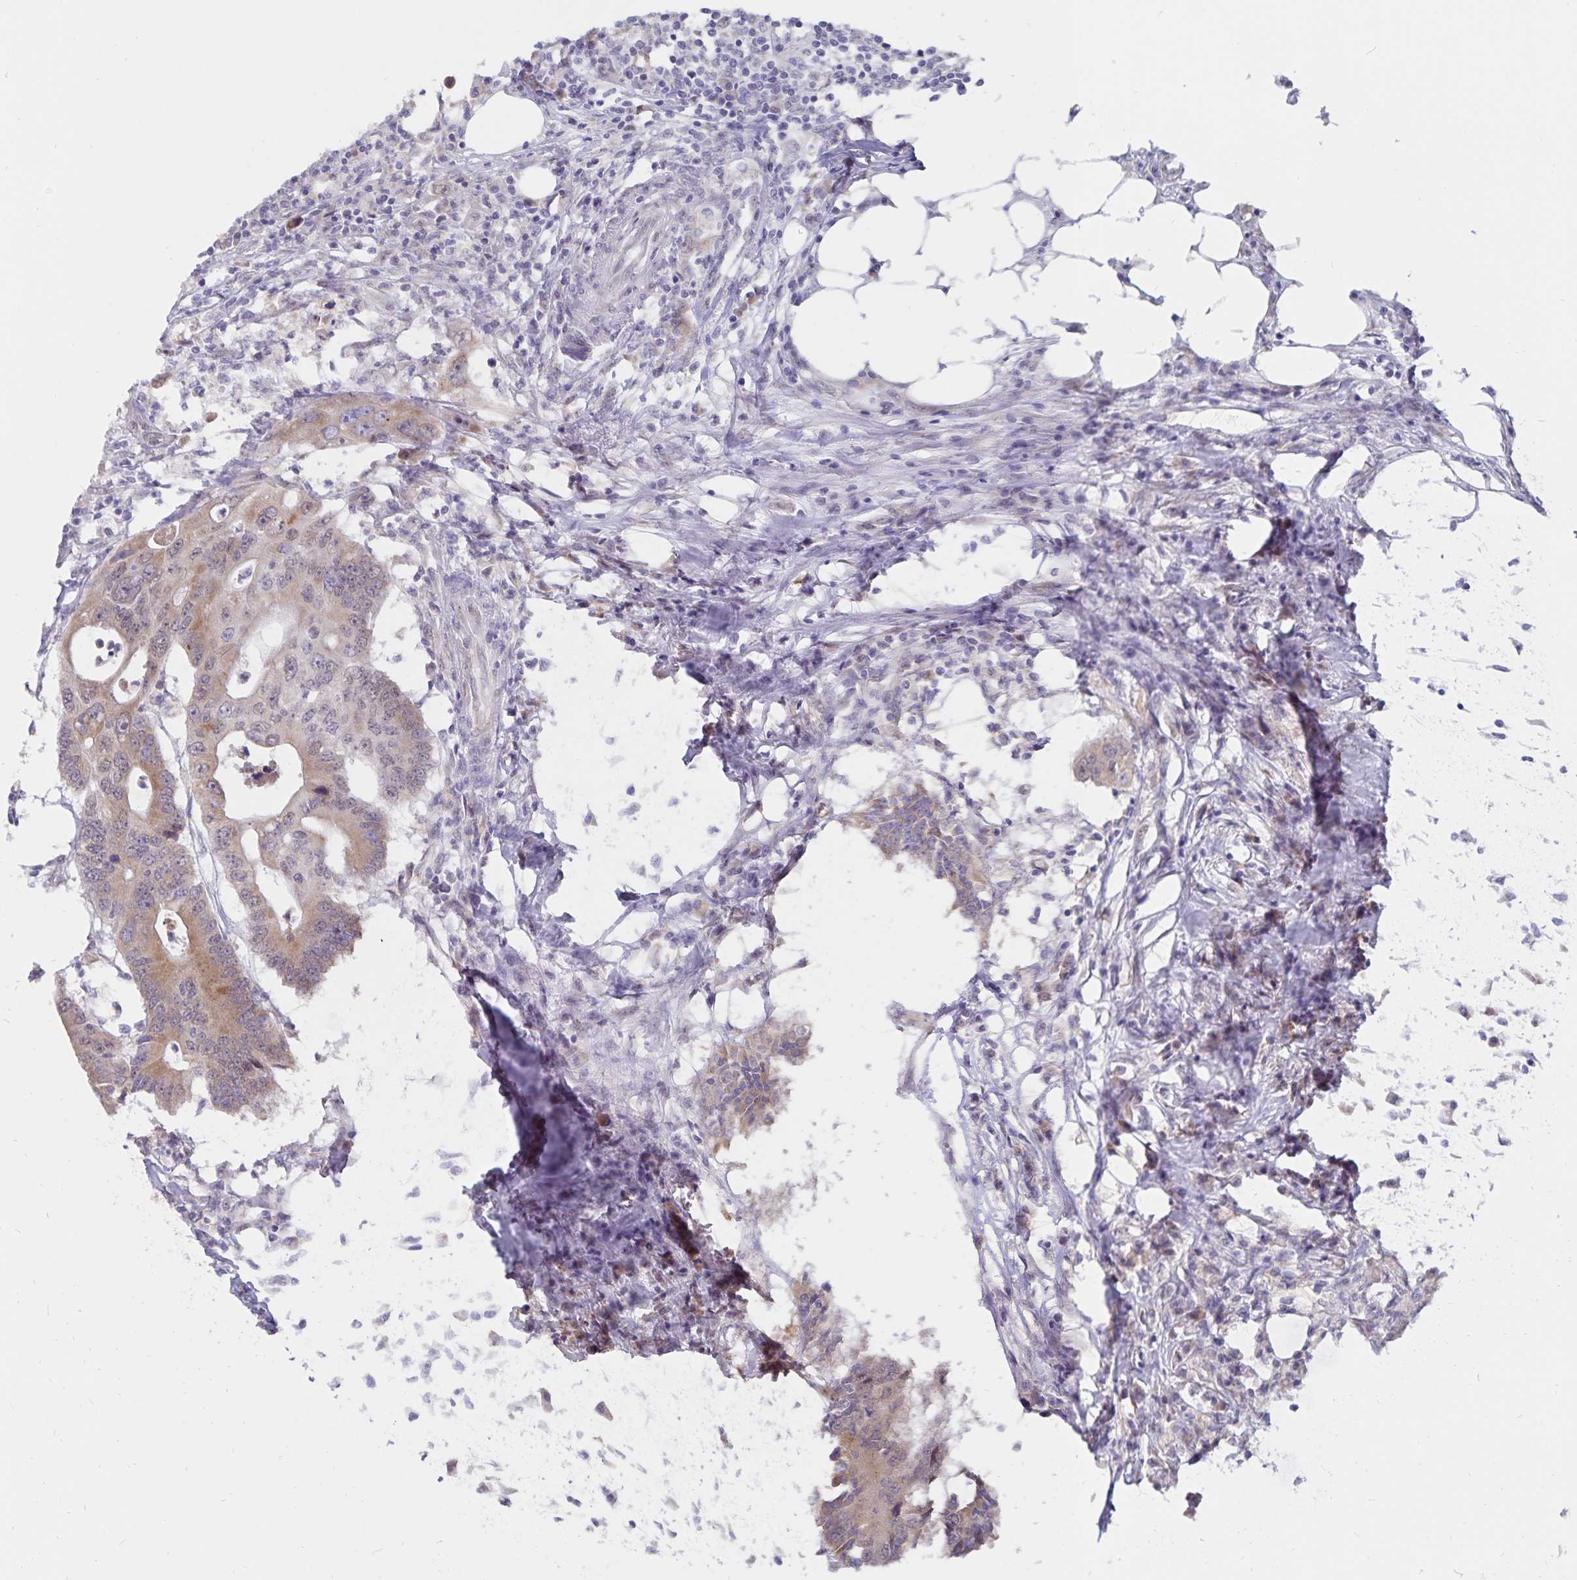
{"staining": {"intensity": "weak", "quantity": ">75%", "location": "cytoplasmic/membranous"}, "tissue": "colorectal cancer", "cell_type": "Tumor cells", "image_type": "cancer", "snomed": [{"axis": "morphology", "description": "Adenocarcinoma, NOS"}, {"axis": "topography", "description": "Colon"}], "caption": "An immunohistochemistry (IHC) micrograph of tumor tissue is shown. Protein staining in brown labels weak cytoplasmic/membranous positivity in colorectal cancer (adenocarcinoma) within tumor cells.", "gene": "ATP2A2", "patient": {"sex": "male", "age": 71}}